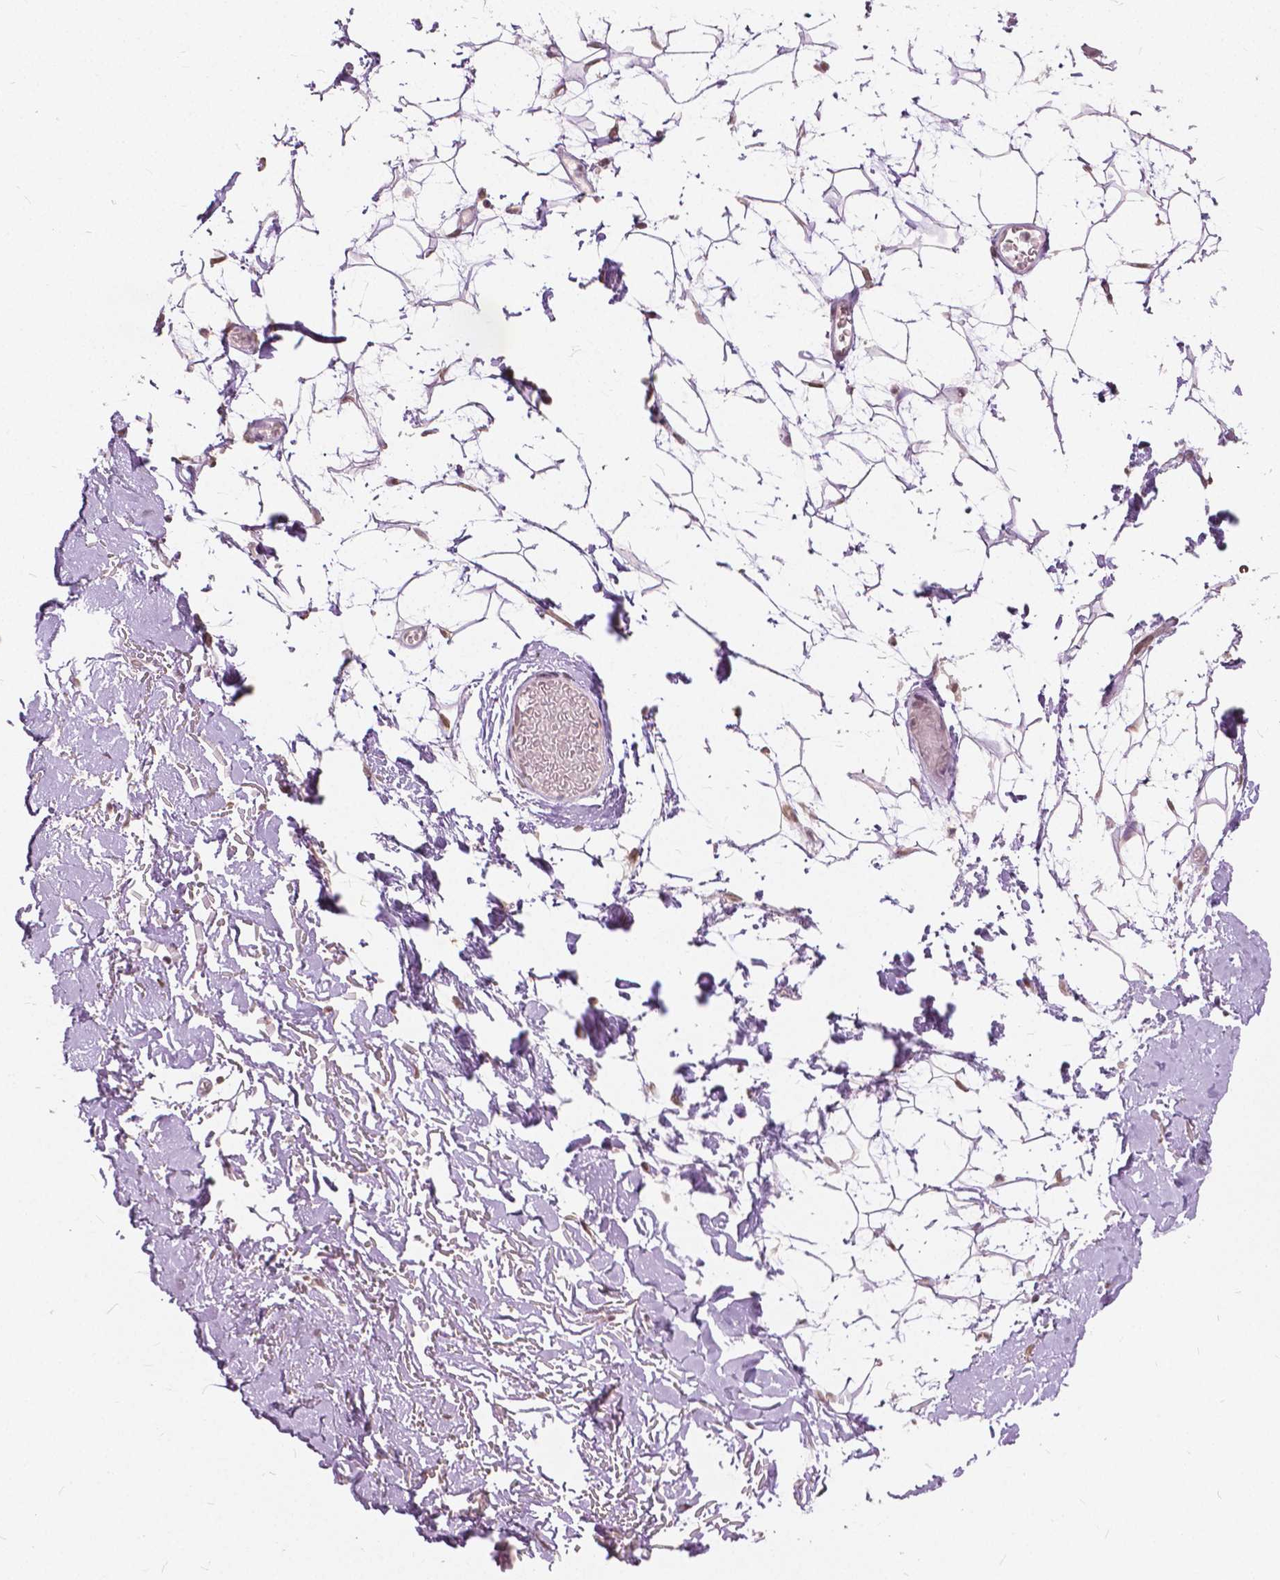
{"staining": {"intensity": "weak", "quantity": ">75%", "location": "nuclear"}, "tissue": "adipose tissue", "cell_type": "Adipocytes", "image_type": "normal", "snomed": [{"axis": "morphology", "description": "Normal tissue, NOS"}, {"axis": "topography", "description": "Anal"}, {"axis": "topography", "description": "Peripheral nerve tissue"}], "caption": "DAB (3,3'-diaminobenzidine) immunohistochemical staining of unremarkable human adipose tissue exhibits weak nuclear protein staining in approximately >75% of adipocytes.", "gene": "HOXA10", "patient": {"sex": "male", "age": 78}}